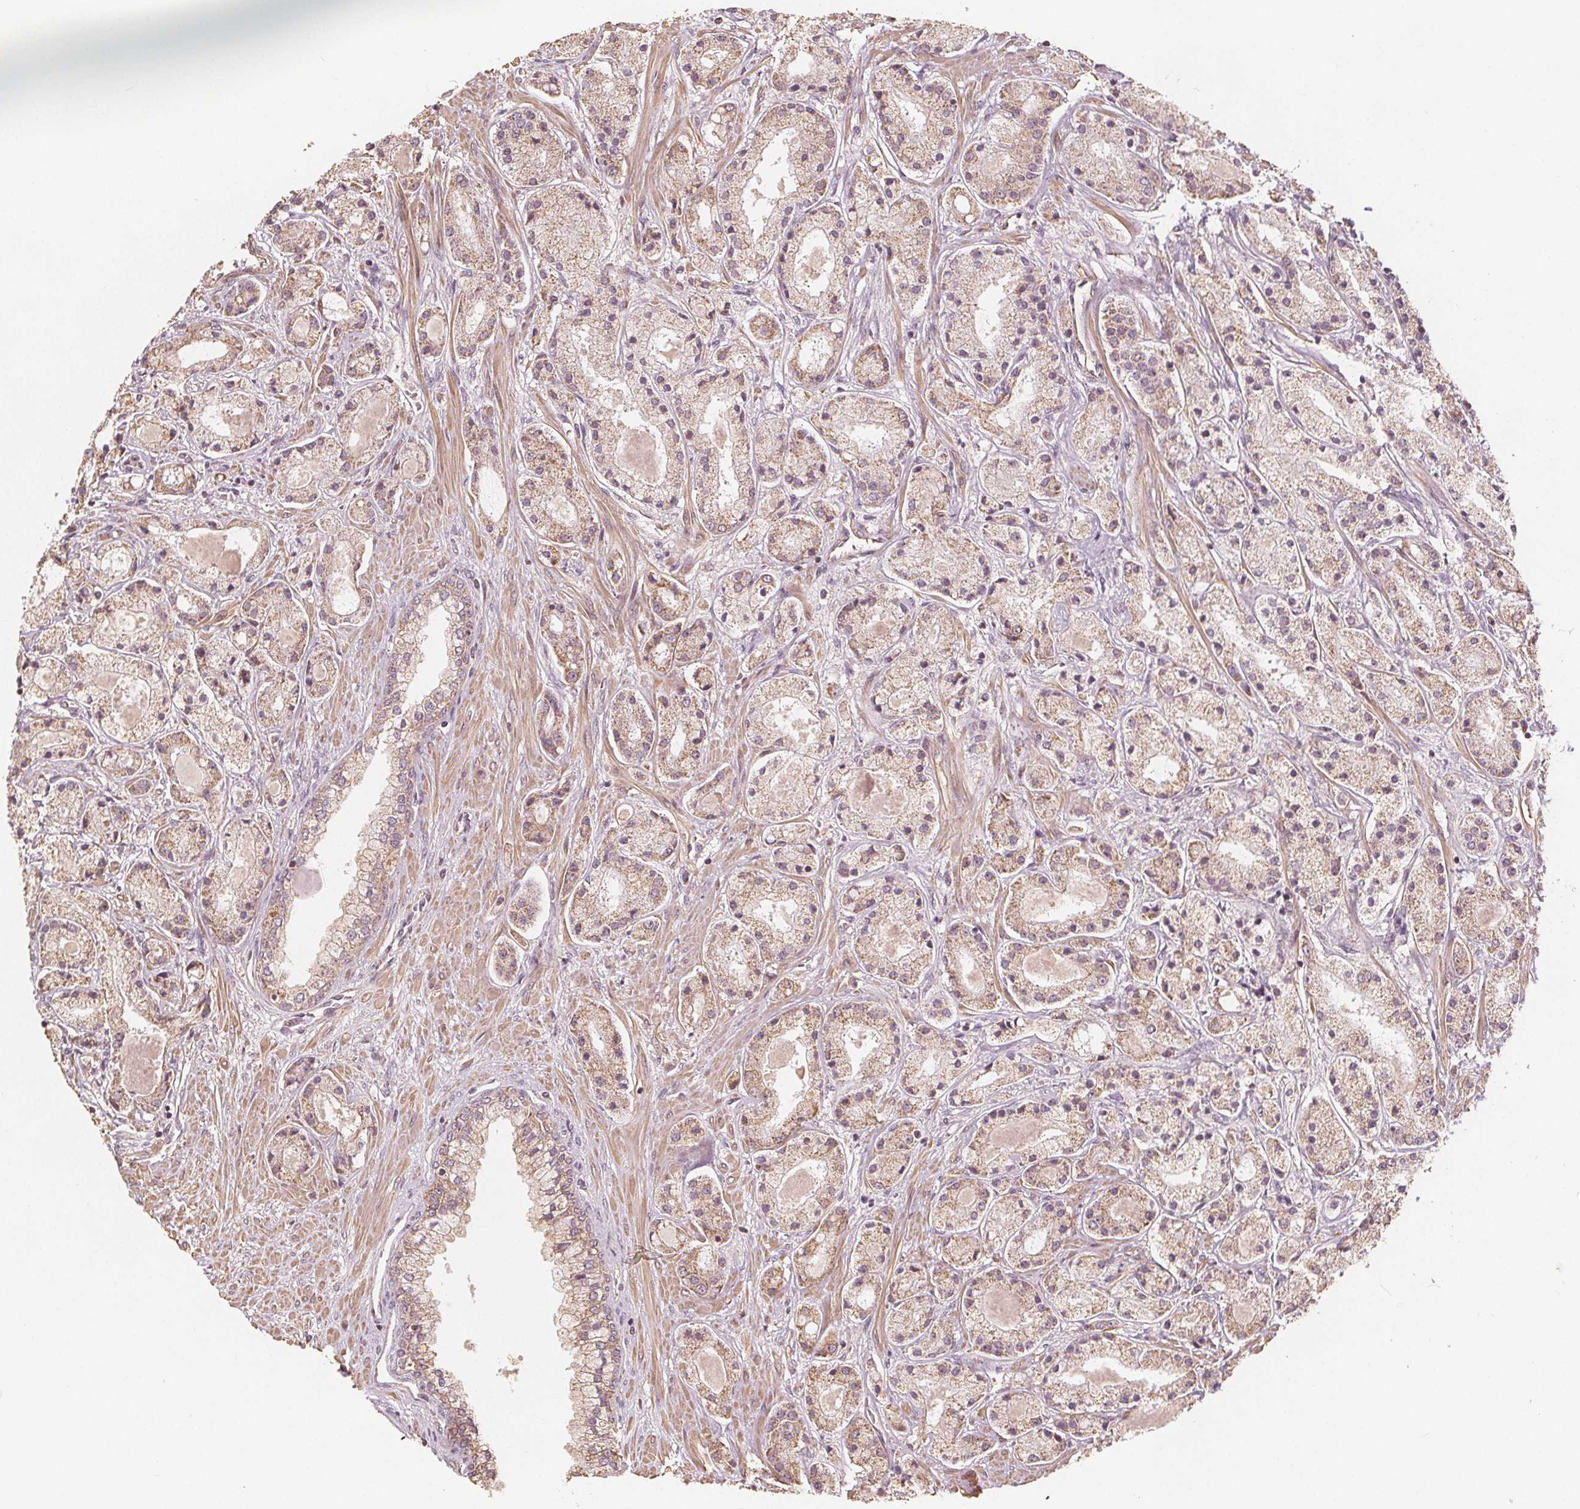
{"staining": {"intensity": "weak", "quantity": ">75%", "location": "cytoplasmic/membranous"}, "tissue": "prostate cancer", "cell_type": "Tumor cells", "image_type": "cancer", "snomed": [{"axis": "morphology", "description": "Adenocarcinoma, High grade"}, {"axis": "topography", "description": "Prostate"}], "caption": "Adenocarcinoma (high-grade) (prostate) stained with a brown dye reveals weak cytoplasmic/membranous positive staining in about >75% of tumor cells.", "gene": "PEX26", "patient": {"sex": "male", "age": 67}}